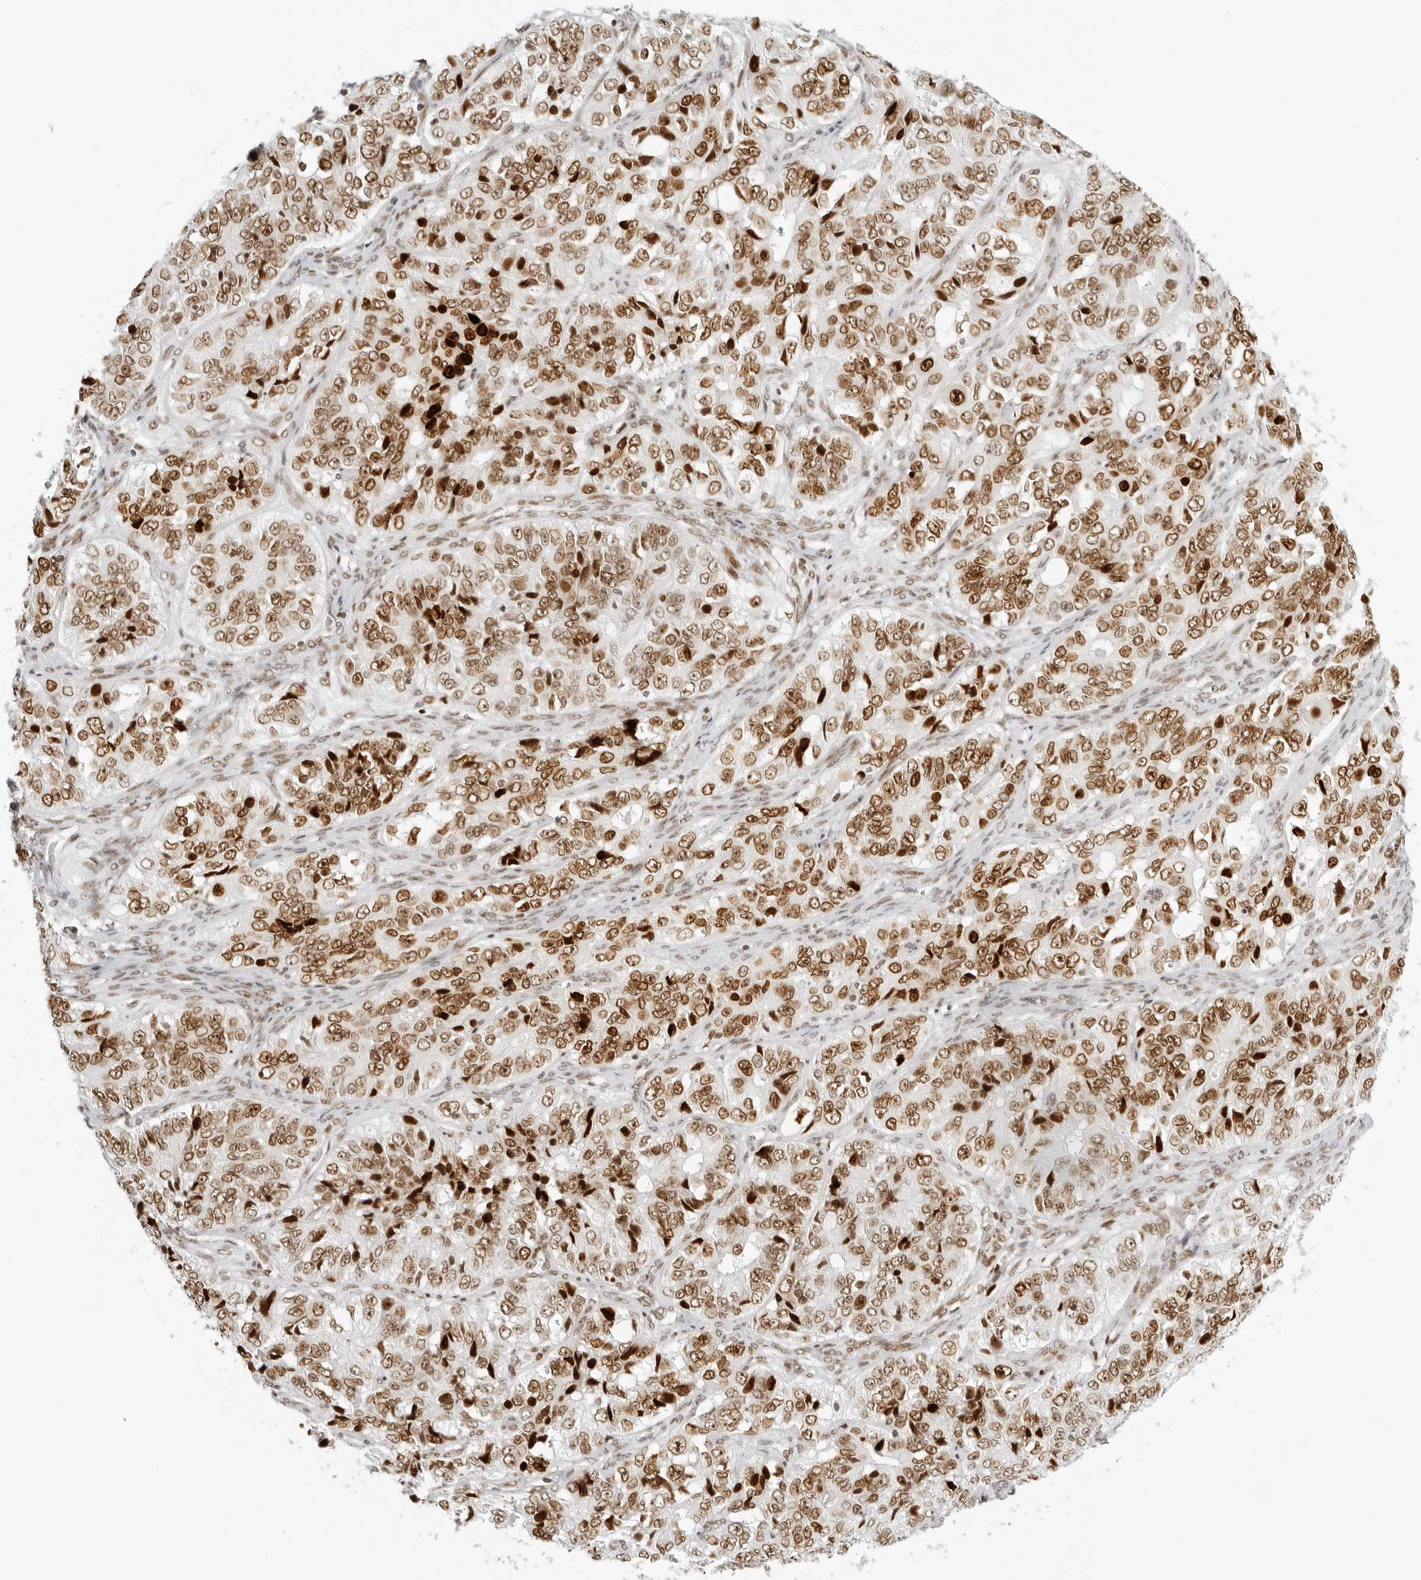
{"staining": {"intensity": "moderate", "quantity": ">75%", "location": "nuclear"}, "tissue": "ovarian cancer", "cell_type": "Tumor cells", "image_type": "cancer", "snomed": [{"axis": "morphology", "description": "Carcinoma, endometroid"}, {"axis": "topography", "description": "Ovary"}], "caption": "Moderate nuclear positivity for a protein is seen in about >75% of tumor cells of ovarian endometroid carcinoma using immunohistochemistry (IHC).", "gene": "RCC1", "patient": {"sex": "female", "age": 51}}